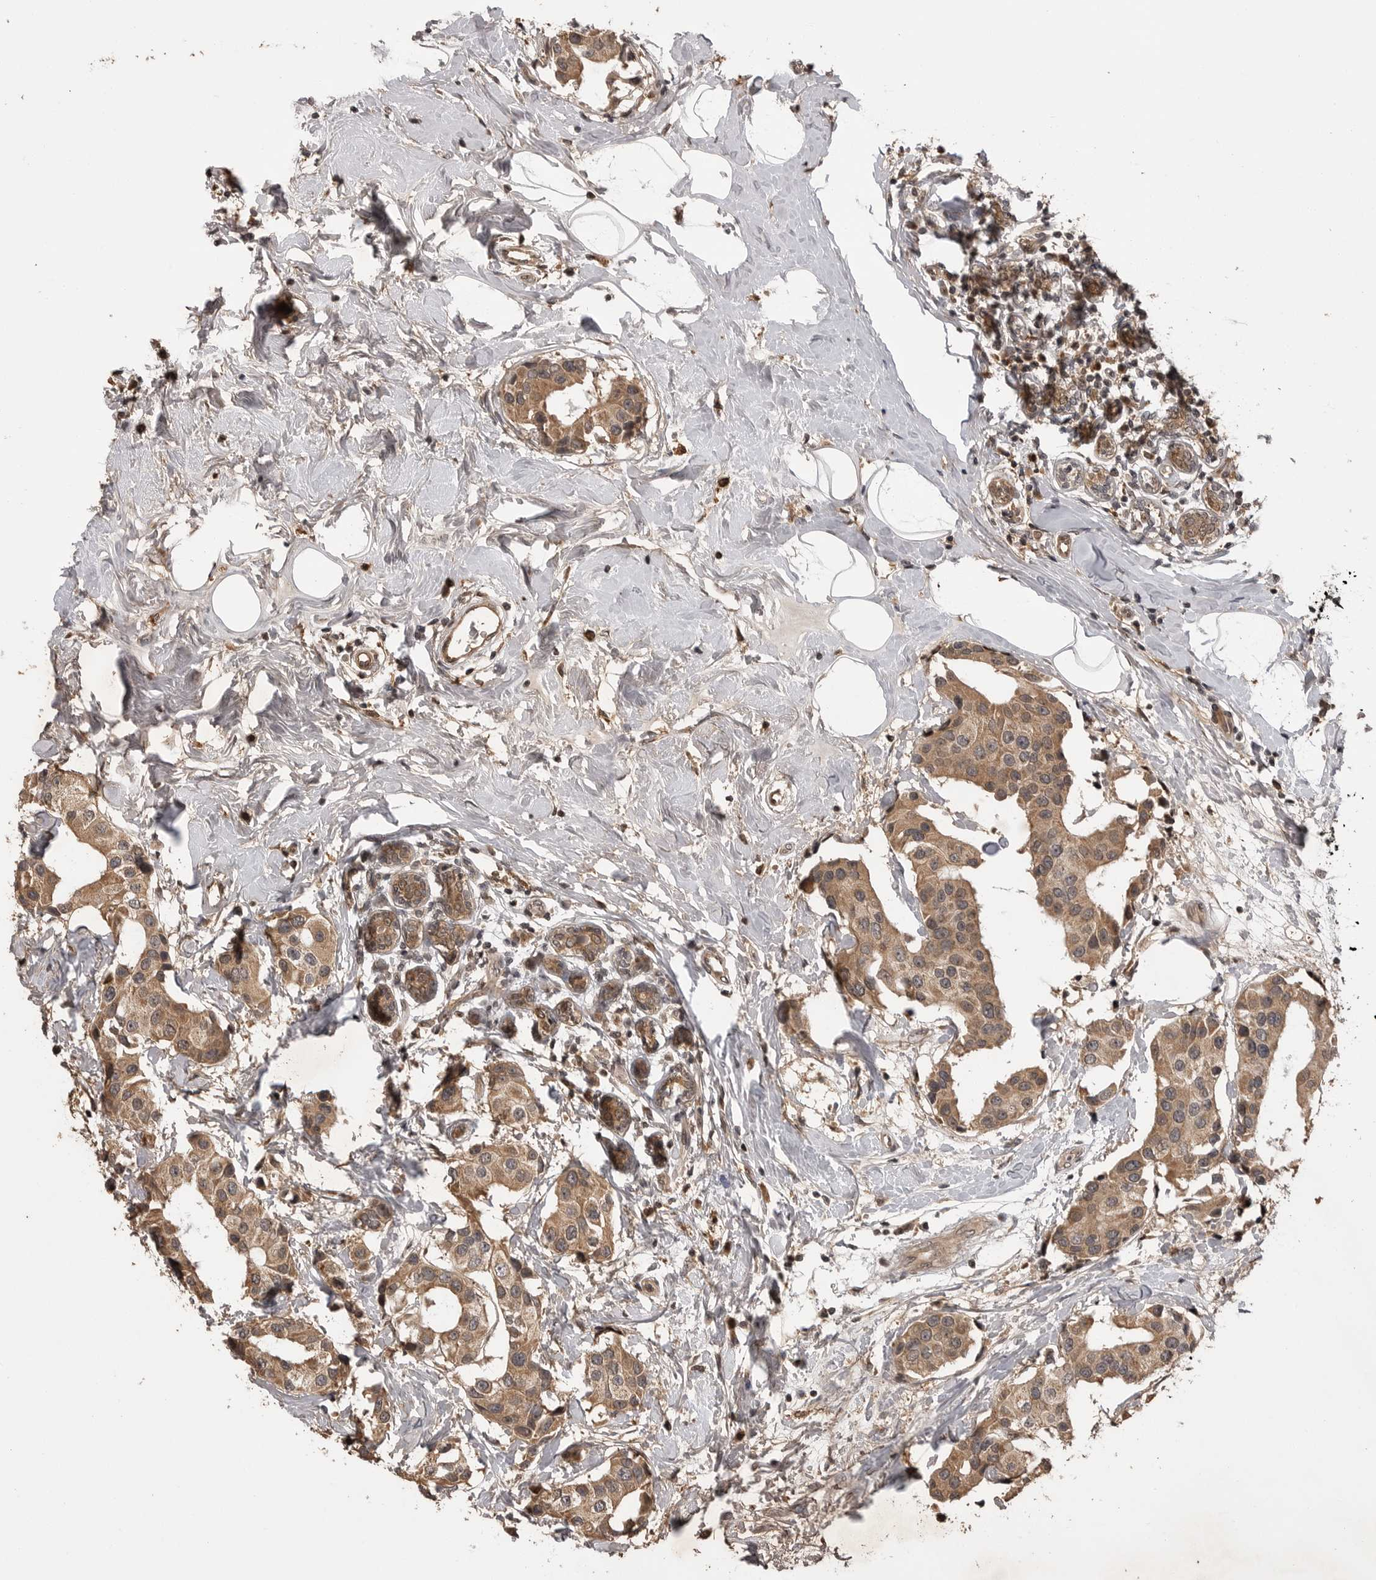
{"staining": {"intensity": "moderate", "quantity": ">75%", "location": "cytoplasmic/membranous"}, "tissue": "breast cancer", "cell_type": "Tumor cells", "image_type": "cancer", "snomed": [{"axis": "morphology", "description": "Normal tissue, NOS"}, {"axis": "morphology", "description": "Duct carcinoma"}, {"axis": "topography", "description": "Breast"}], "caption": "Immunohistochemical staining of breast intraductal carcinoma displays medium levels of moderate cytoplasmic/membranous protein expression in approximately >75% of tumor cells.", "gene": "AKAP7", "patient": {"sex": "female", "age": 39}}